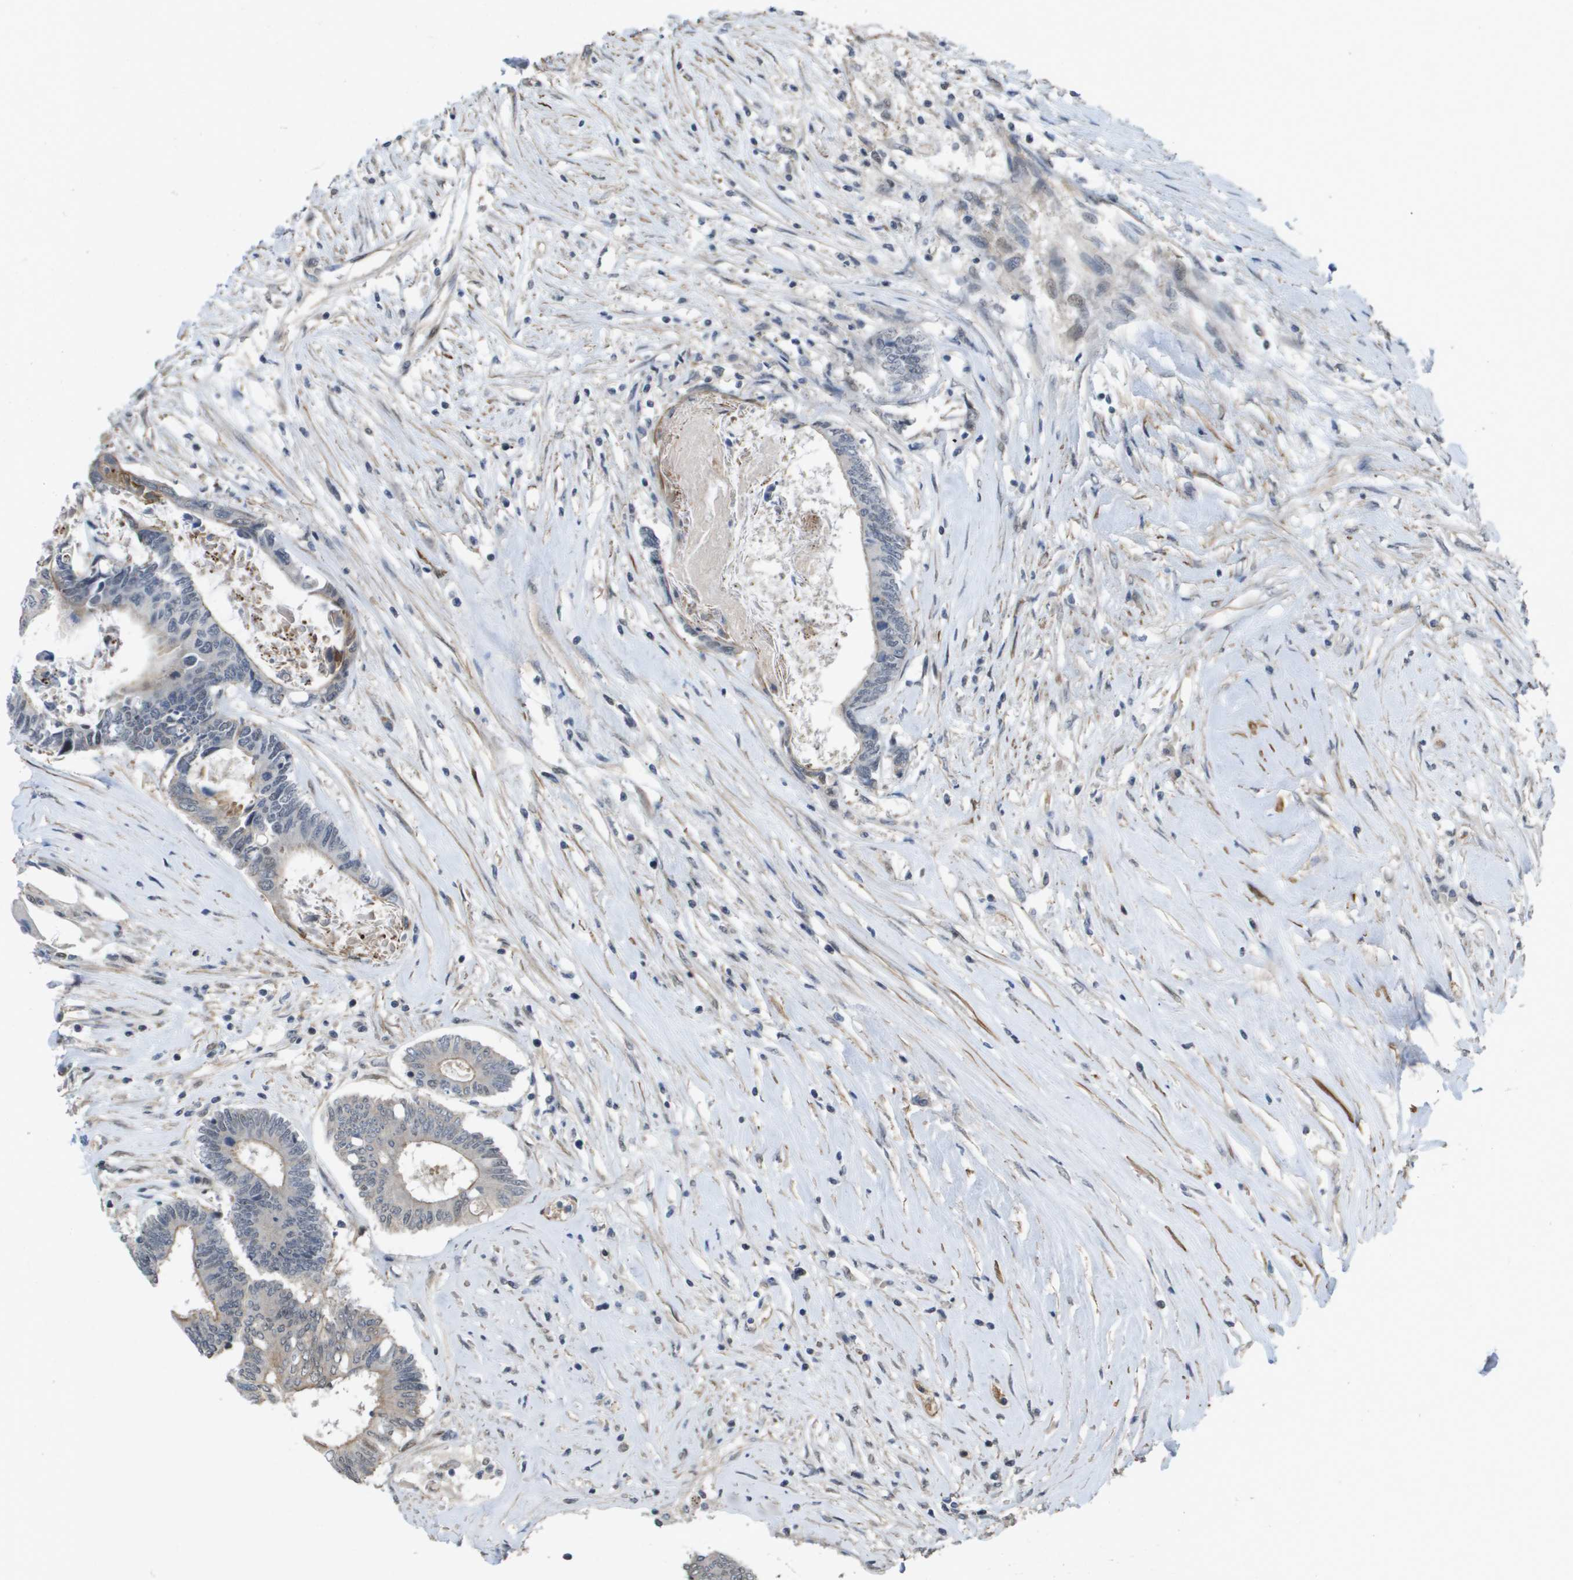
{"staining": {"intensity": "weak", "quantity": "<25%", "location": "nuclear"}, "tissue": "colorectal cancer", "cell_type": "Tumor cells", "image_type": "cancer", "snomed": [{"axis": "morphology", "description": "Adenocarcinoma, NOS"}, {"axis": "topography", "description": "Rectum"}], "caption": "The image shows no significant expression in tumor cells of colorectal adenocarcinoma.", "gene": "RNF112", "patient": {"sex": "male", "age": 63}}